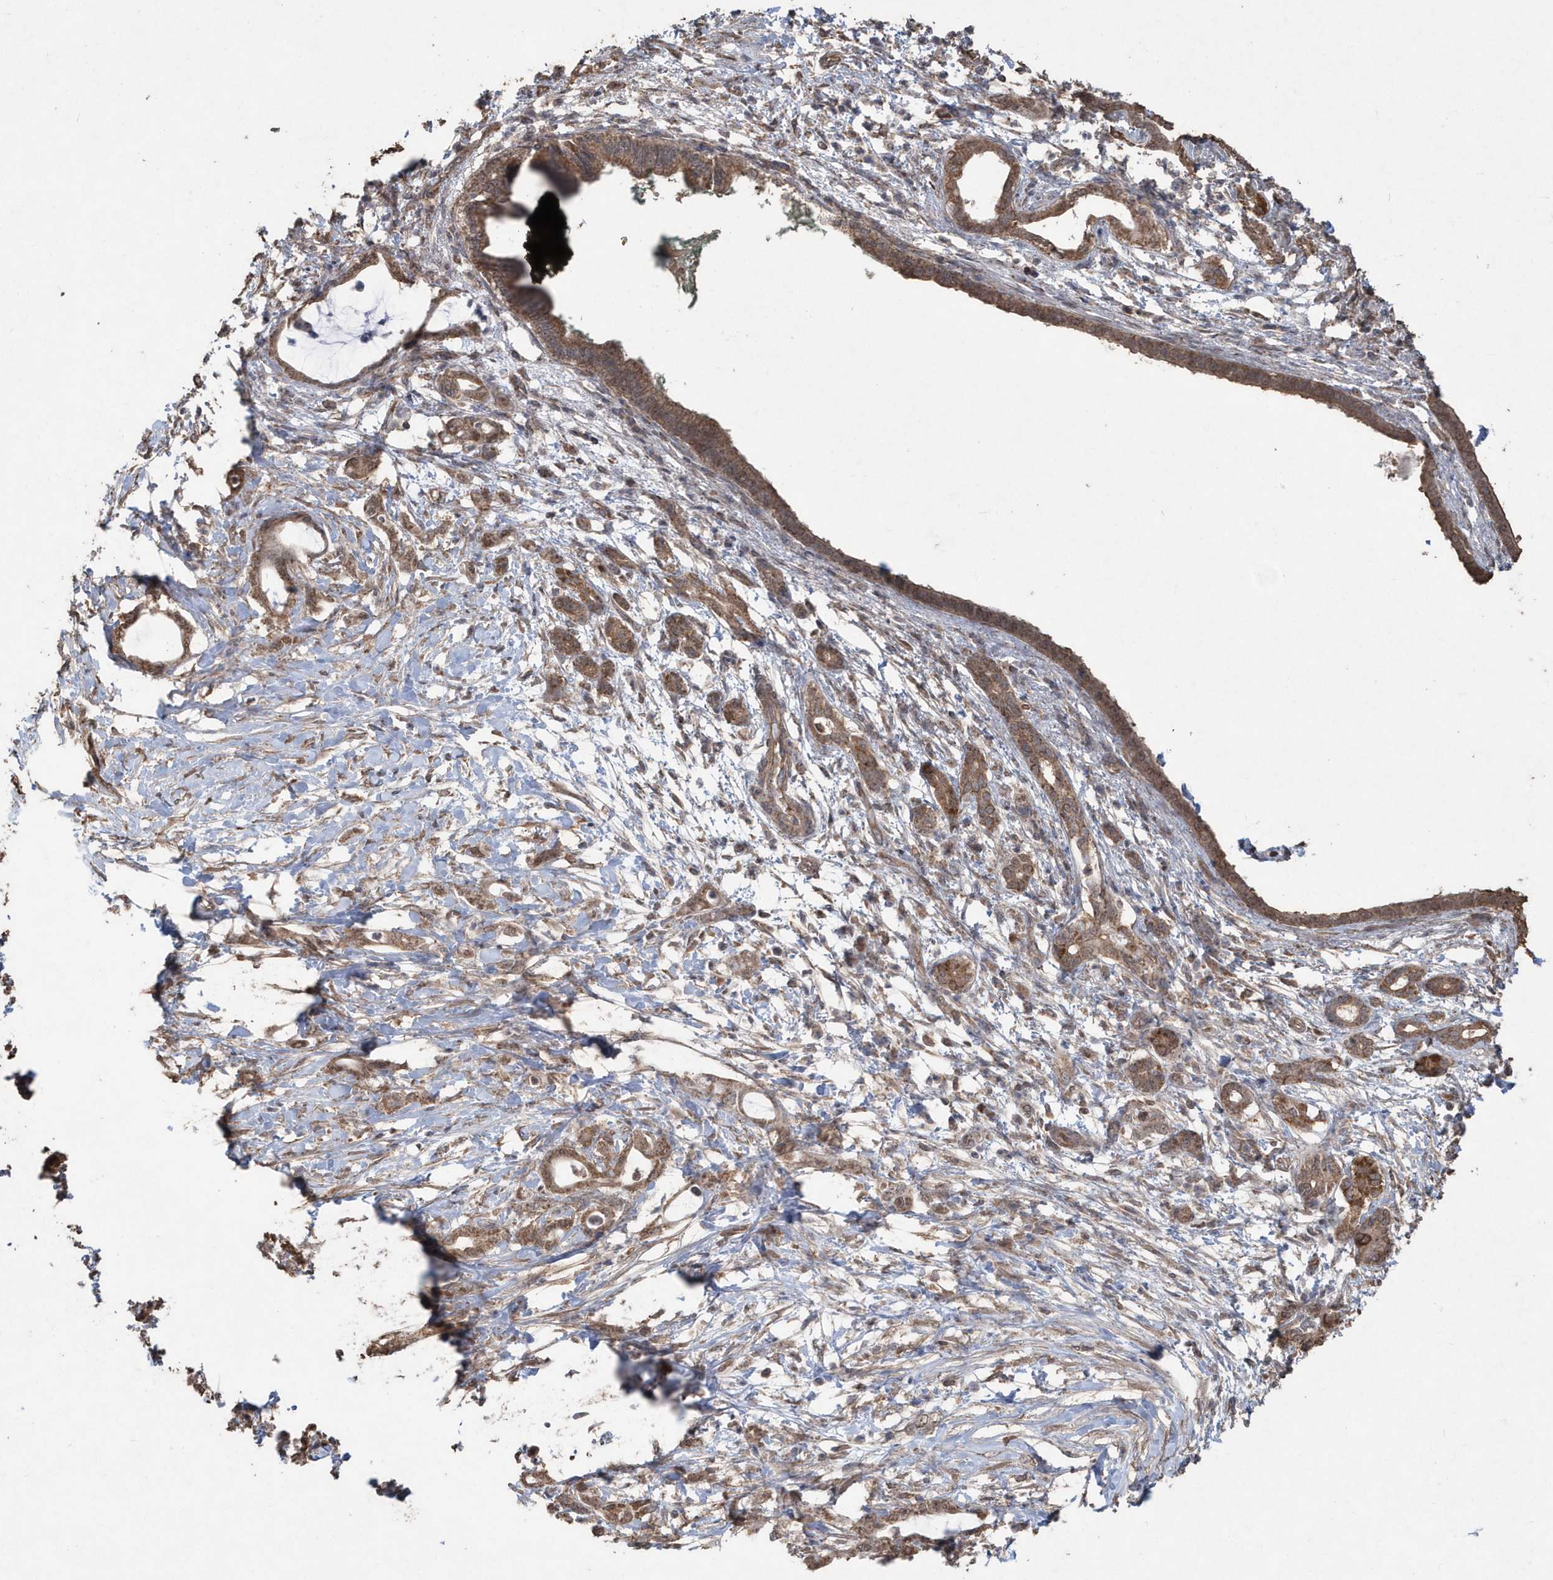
{"staining": {"intensity": "moderate", "quantity": ">75%", "location": "cytoplasmic/membranous"}, "tissue": "pancreatic cancer", "cell_type": "Tumor cells", "image_type": "cancer", "snomed": [{"axis": "morphology", "description": "Adenocarcinoma, NOS"}, {"axis": "topography", "description": "Pancreas"}], "caption": "Immunohistochemistry of pancreatic cancer exhibits medium levels of moderate cytoplasmic/membranous staining in approximately >75% of tumor cells.", "gene": "PAXBP1", "patient": {"sex": "female", "age": 55}}